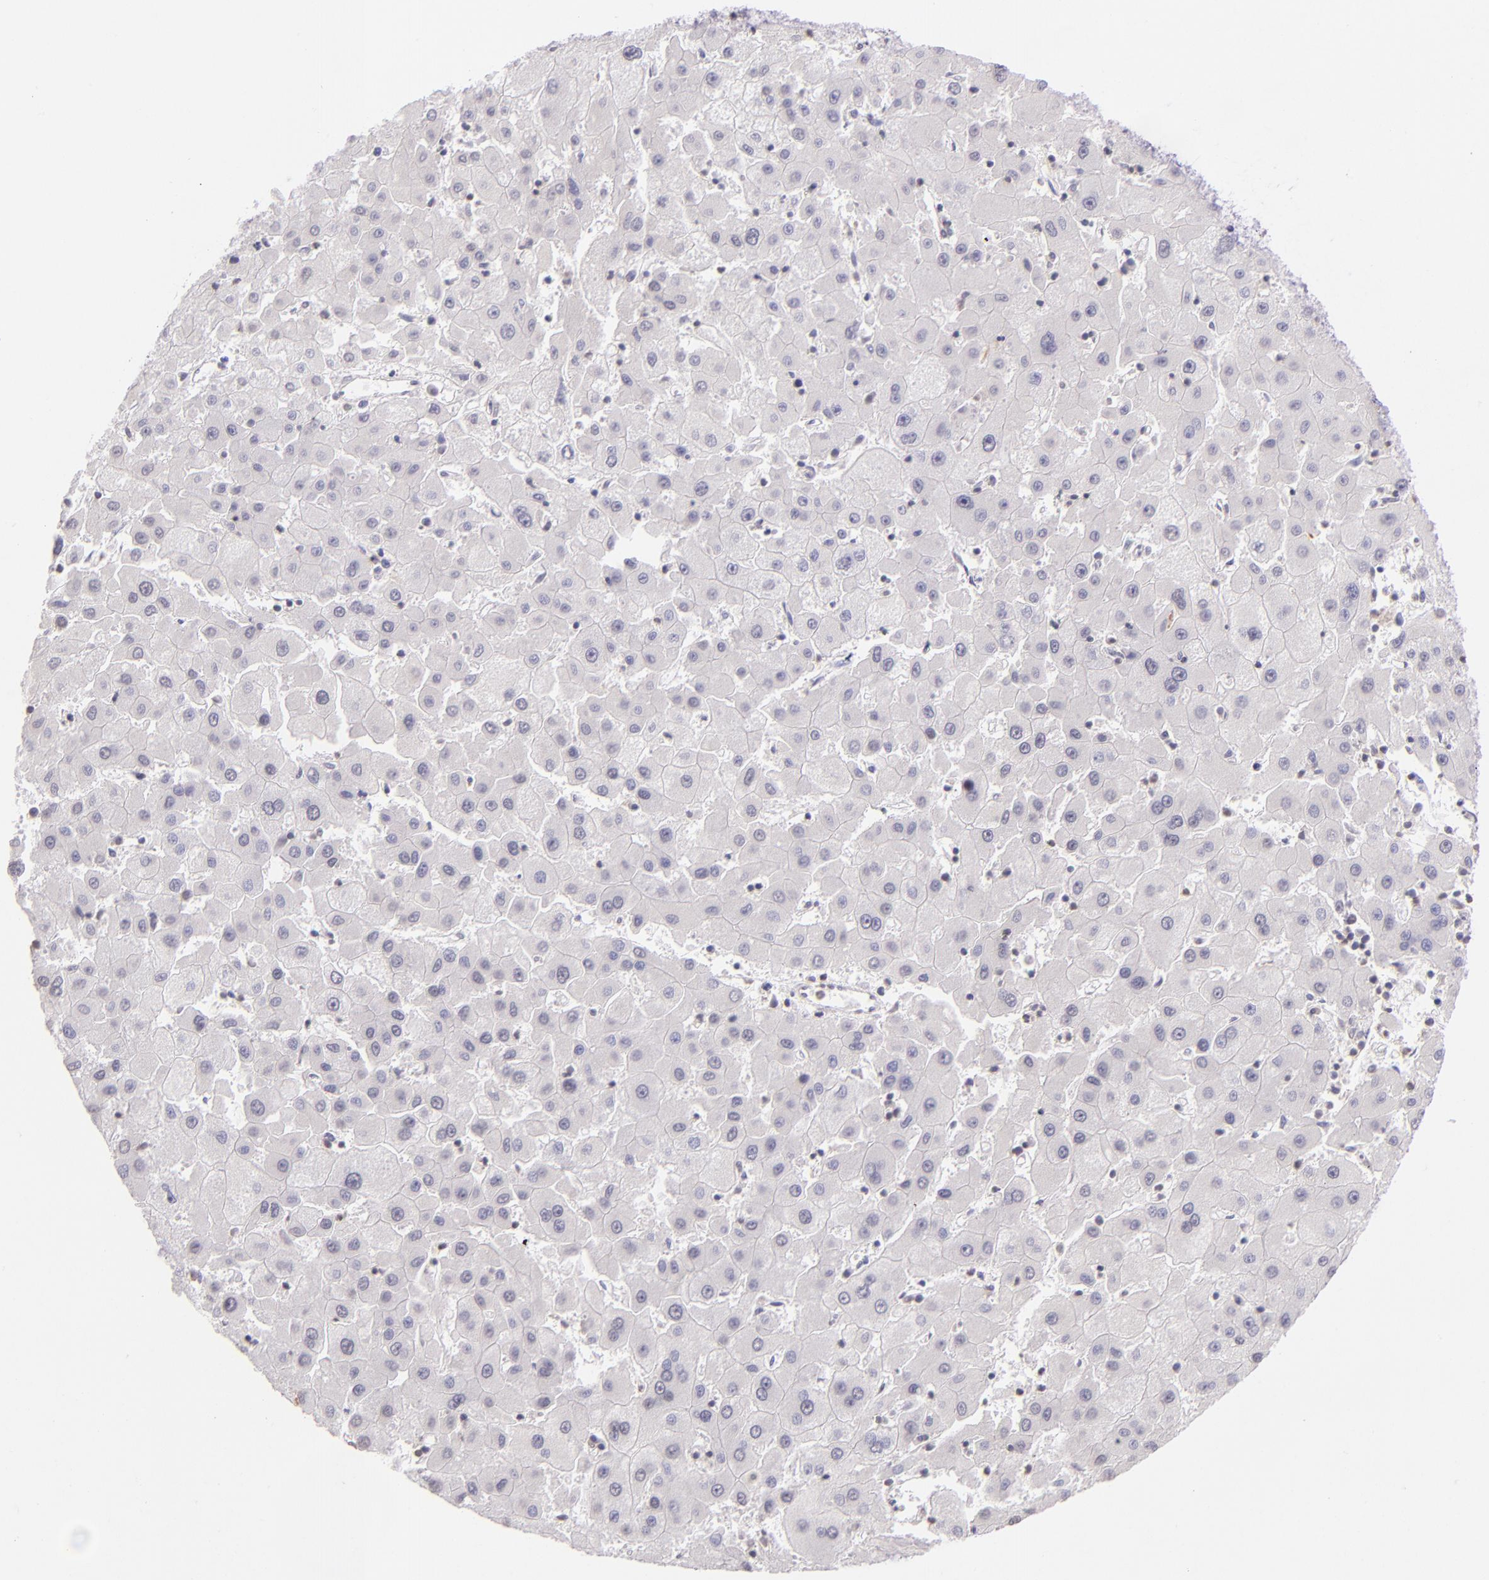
{"staining": {"intensity": "negative", "quantity": "none", "location": "none"}, "tissue": "liver cancer", "cell_type": "Tumor cells", "image_type": "cancer", "snomed": [{"axis": "morphology", "description": "Carcinoma, Hepatocellular, NOS"}, {"axis": "topography", "description": "Liver"}], "caption": "Immunohistochemical staining of human liver cancer (hepatocellular carcinoma) demonstrates no significant staining in tumor cells.", "gene": "RTN1", "patient": {"sex": "male", "age": 72}}